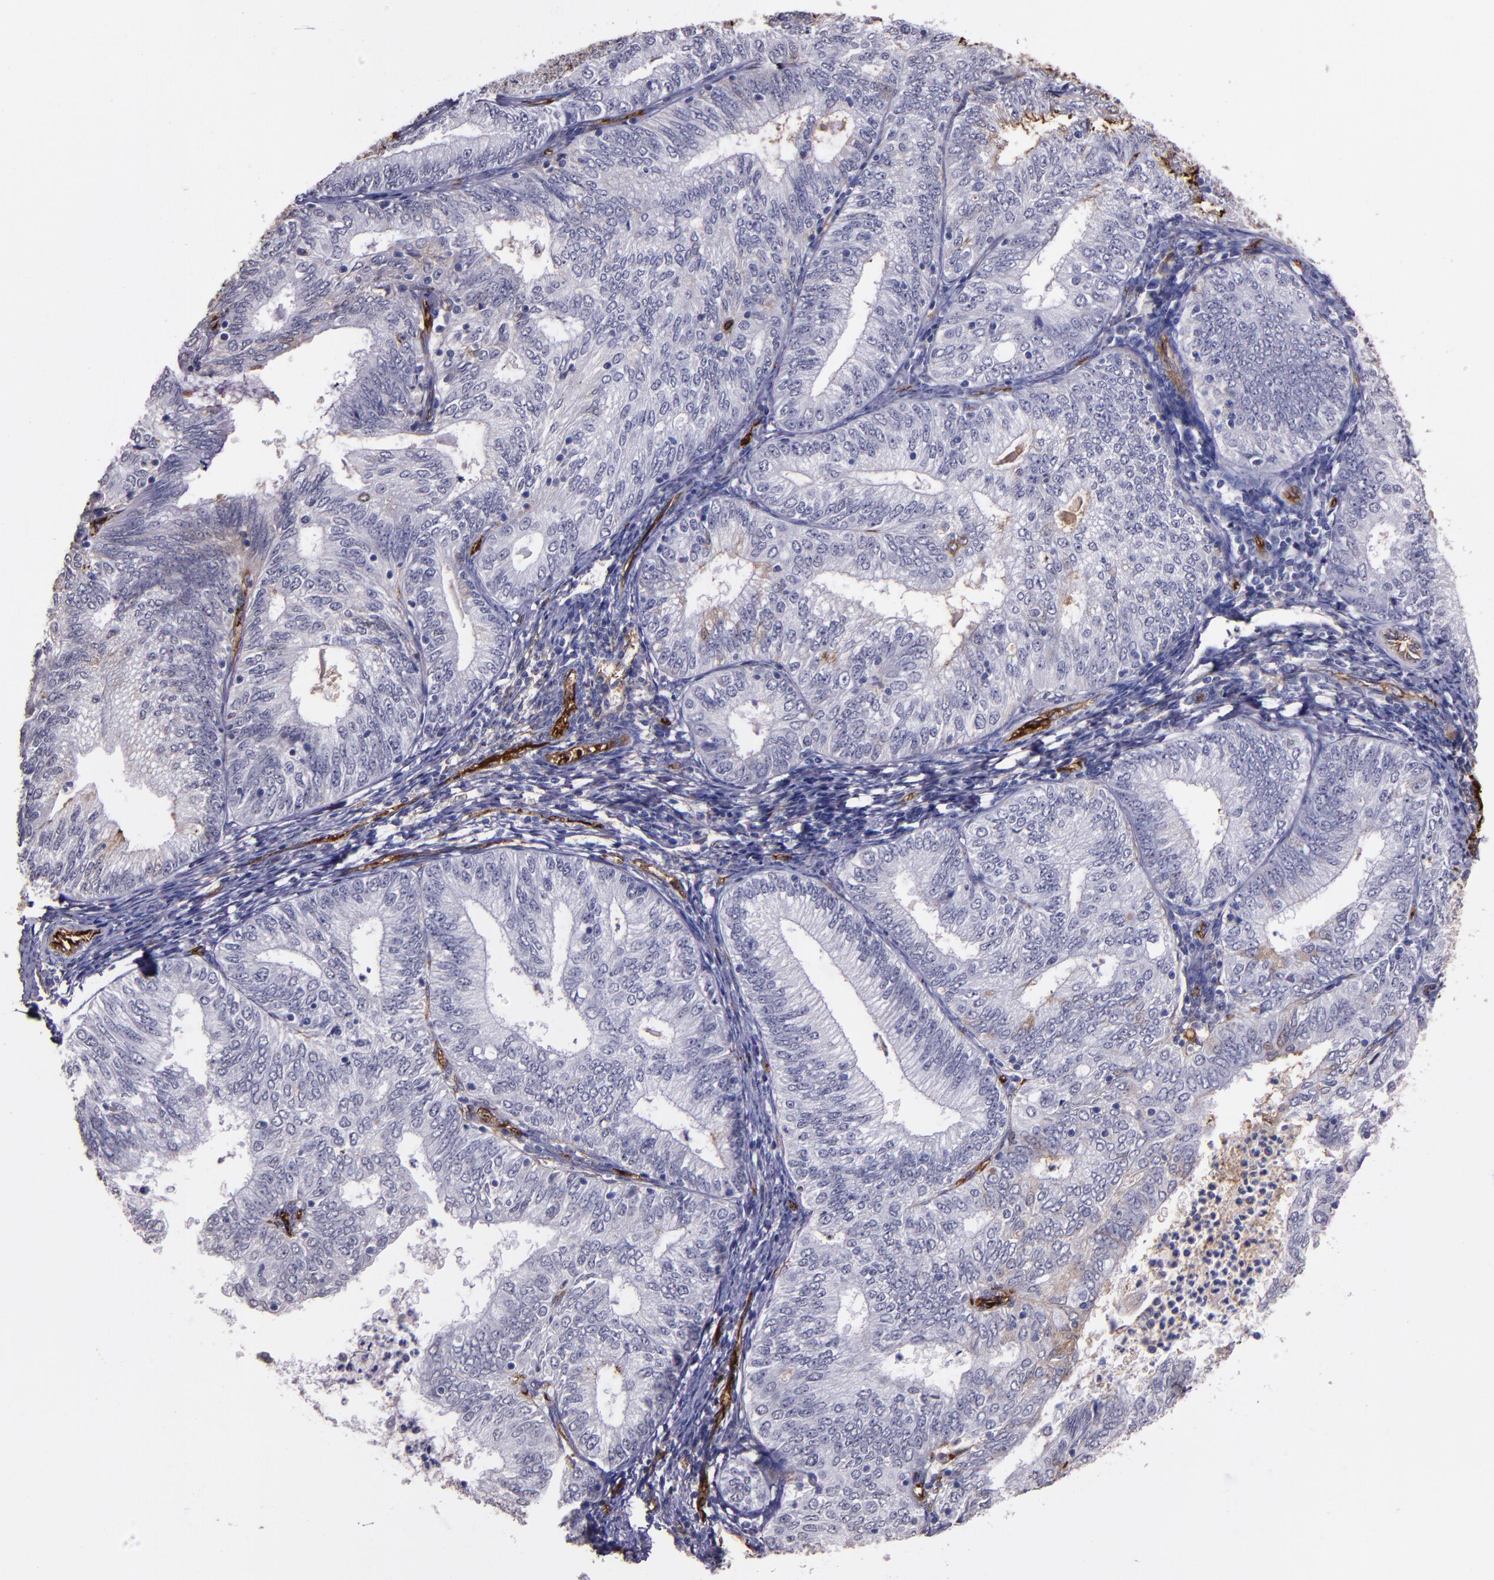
{"staining": {"intensity": "negative", "quantity": "none", "location": "none"}, "tissue": "endometrial cancer", "cell_type": "Tumor cells", "image_type": "cancer", "snomed": [{"axis": "morphology", "description": "Adenocarcinoma, NOS"}, {"axis": "topography", "description": "Endometrium"}], "caption": "DAB immunohistochemical staining of endometrial adenocarcinoma displays no significant expression in tumor cells. (DAB immunohistochemistry visualized using brightfield microscopy, high magnification).", "gene": "A2M", "patient": {"sex": "female", "age": 69}}